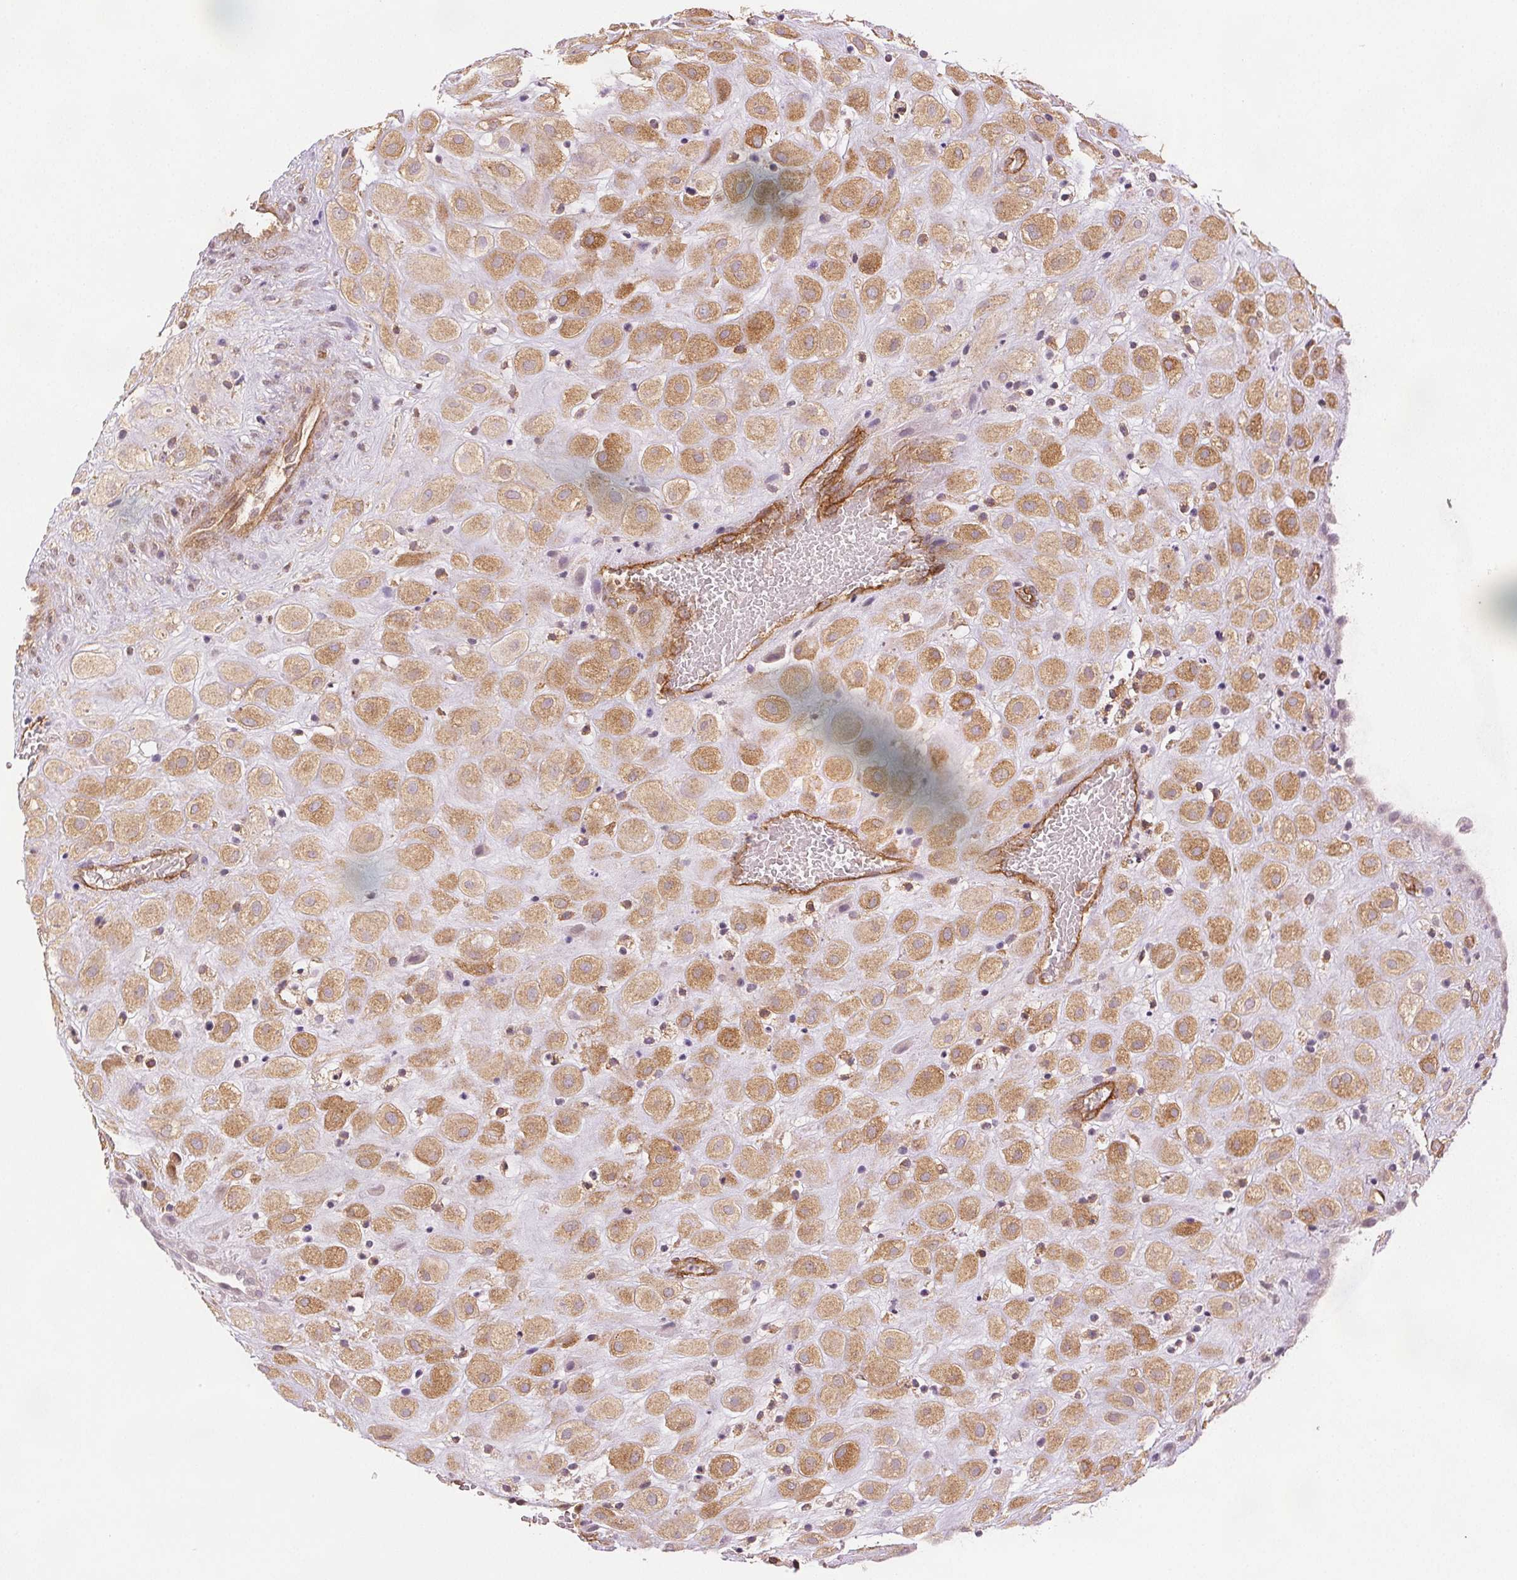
{"staining": {"intensity": "moderate", "quantity": ">75%", "location": "cytoplasmic/membranous"}, "tissue": "placenta", "cell_type": "Decidual cells", "image_type": "normal", "snomed": [{"axis": "morphology", "description": "Normal tissue, NOS"}, {"axis": "topography", "description": "Placenta"}], "caption": "Placenta stained for a protein (brown) reveals moderate cytoplasmic/membranous positive expression in approximately >75% of decidual cells.", "gene": "DIAPH2", "patient": {"sex": "female", "age": 24}}